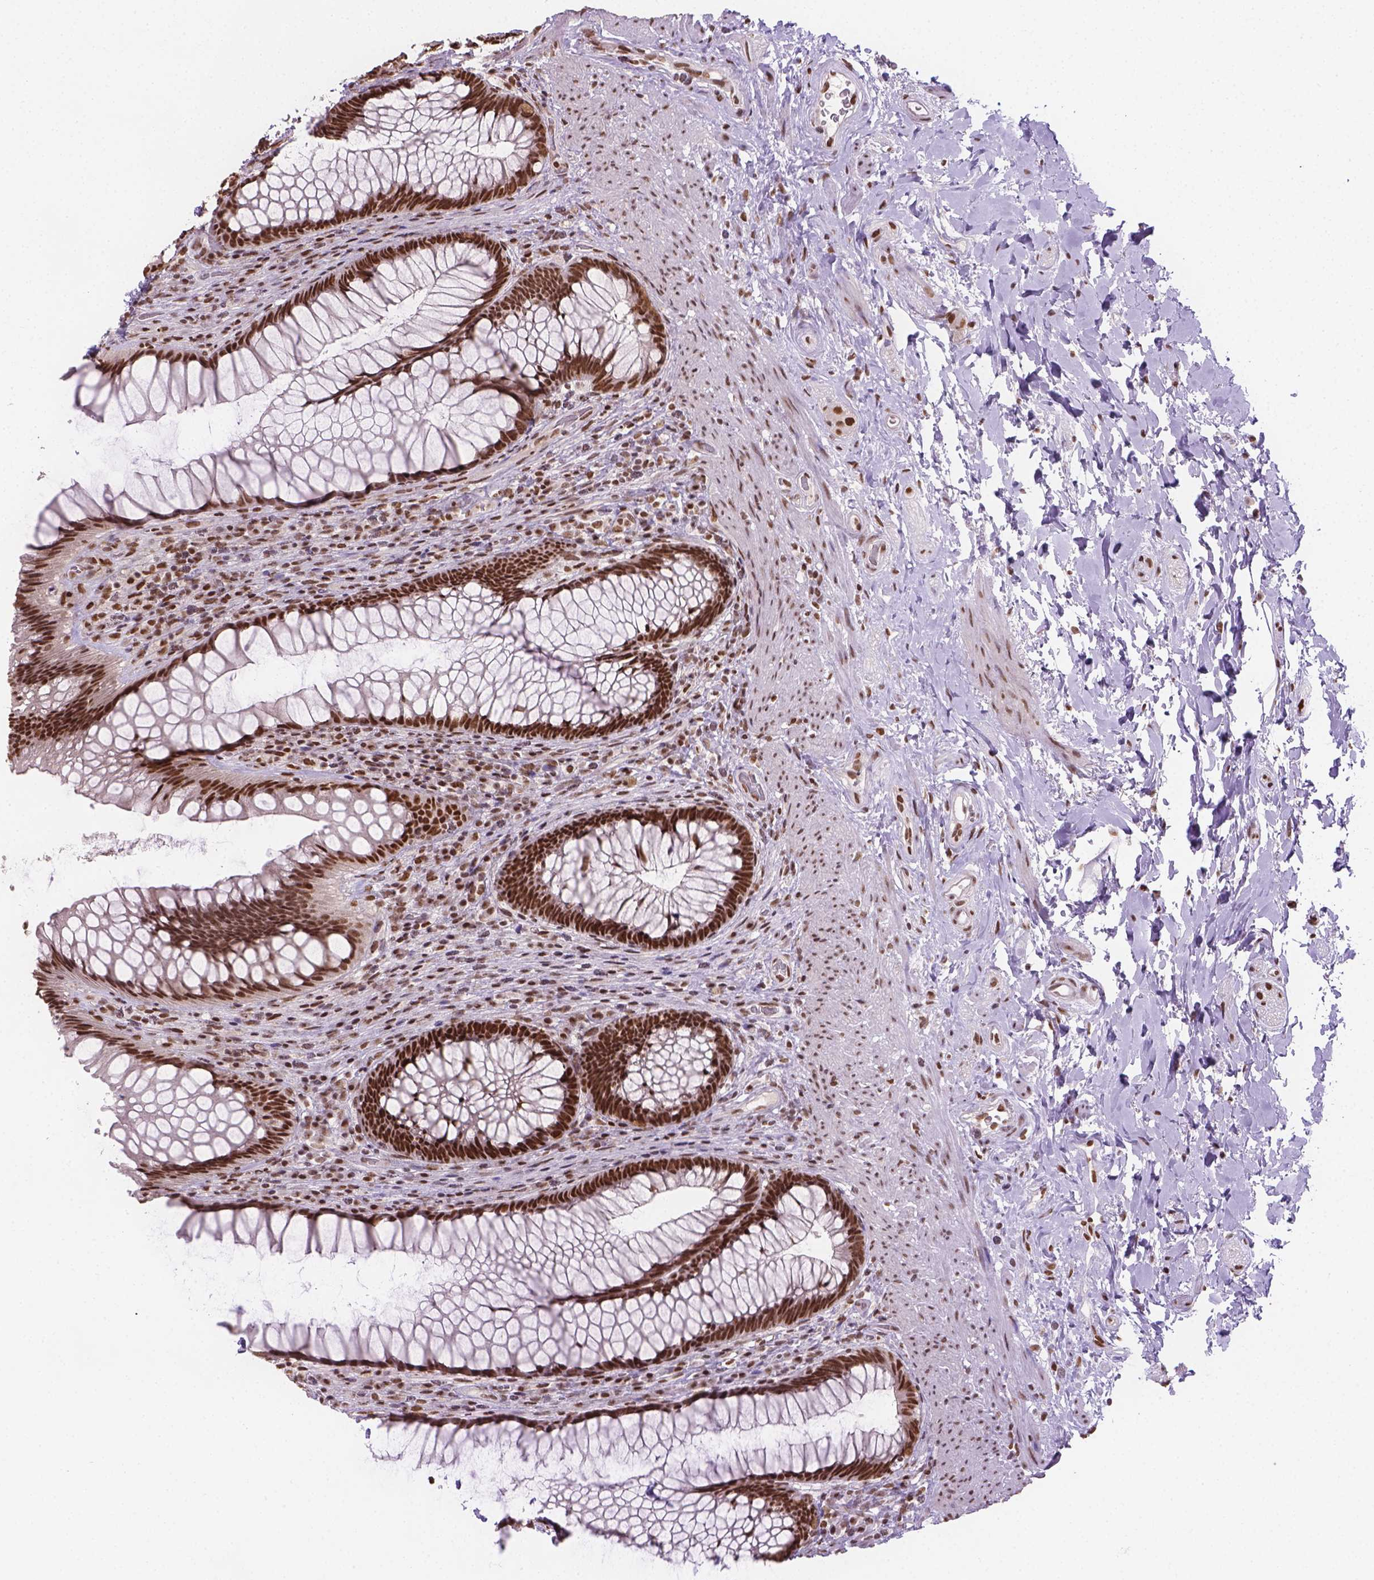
{"staining": {"intensity": "strong", "quantity": ">75%", "location": "nuclear"}, "tissue": "rectum", "cell_type": "Glandular cells", "image_type": "normal", "snomed": [{"axis": "morphology", "description": "Normal tissue, NOS"}, {"axis": "topography", "description": "Smooth muscle"}, {"axis": "topography", "description": "Rectum"}], "caption": "Immunohistochemical staining of benign rectum displays >75% levels of strong nuclear protein staining in approximately >75% of glandular cells. The staining was performed using DAB (3,3'-diaminobenzidine), with brown indicating positive protein expression. Nuclei are stained blue with hematoxylin.", "gene": "FANCE", "patient": {"sex": "male", "age": 53}}